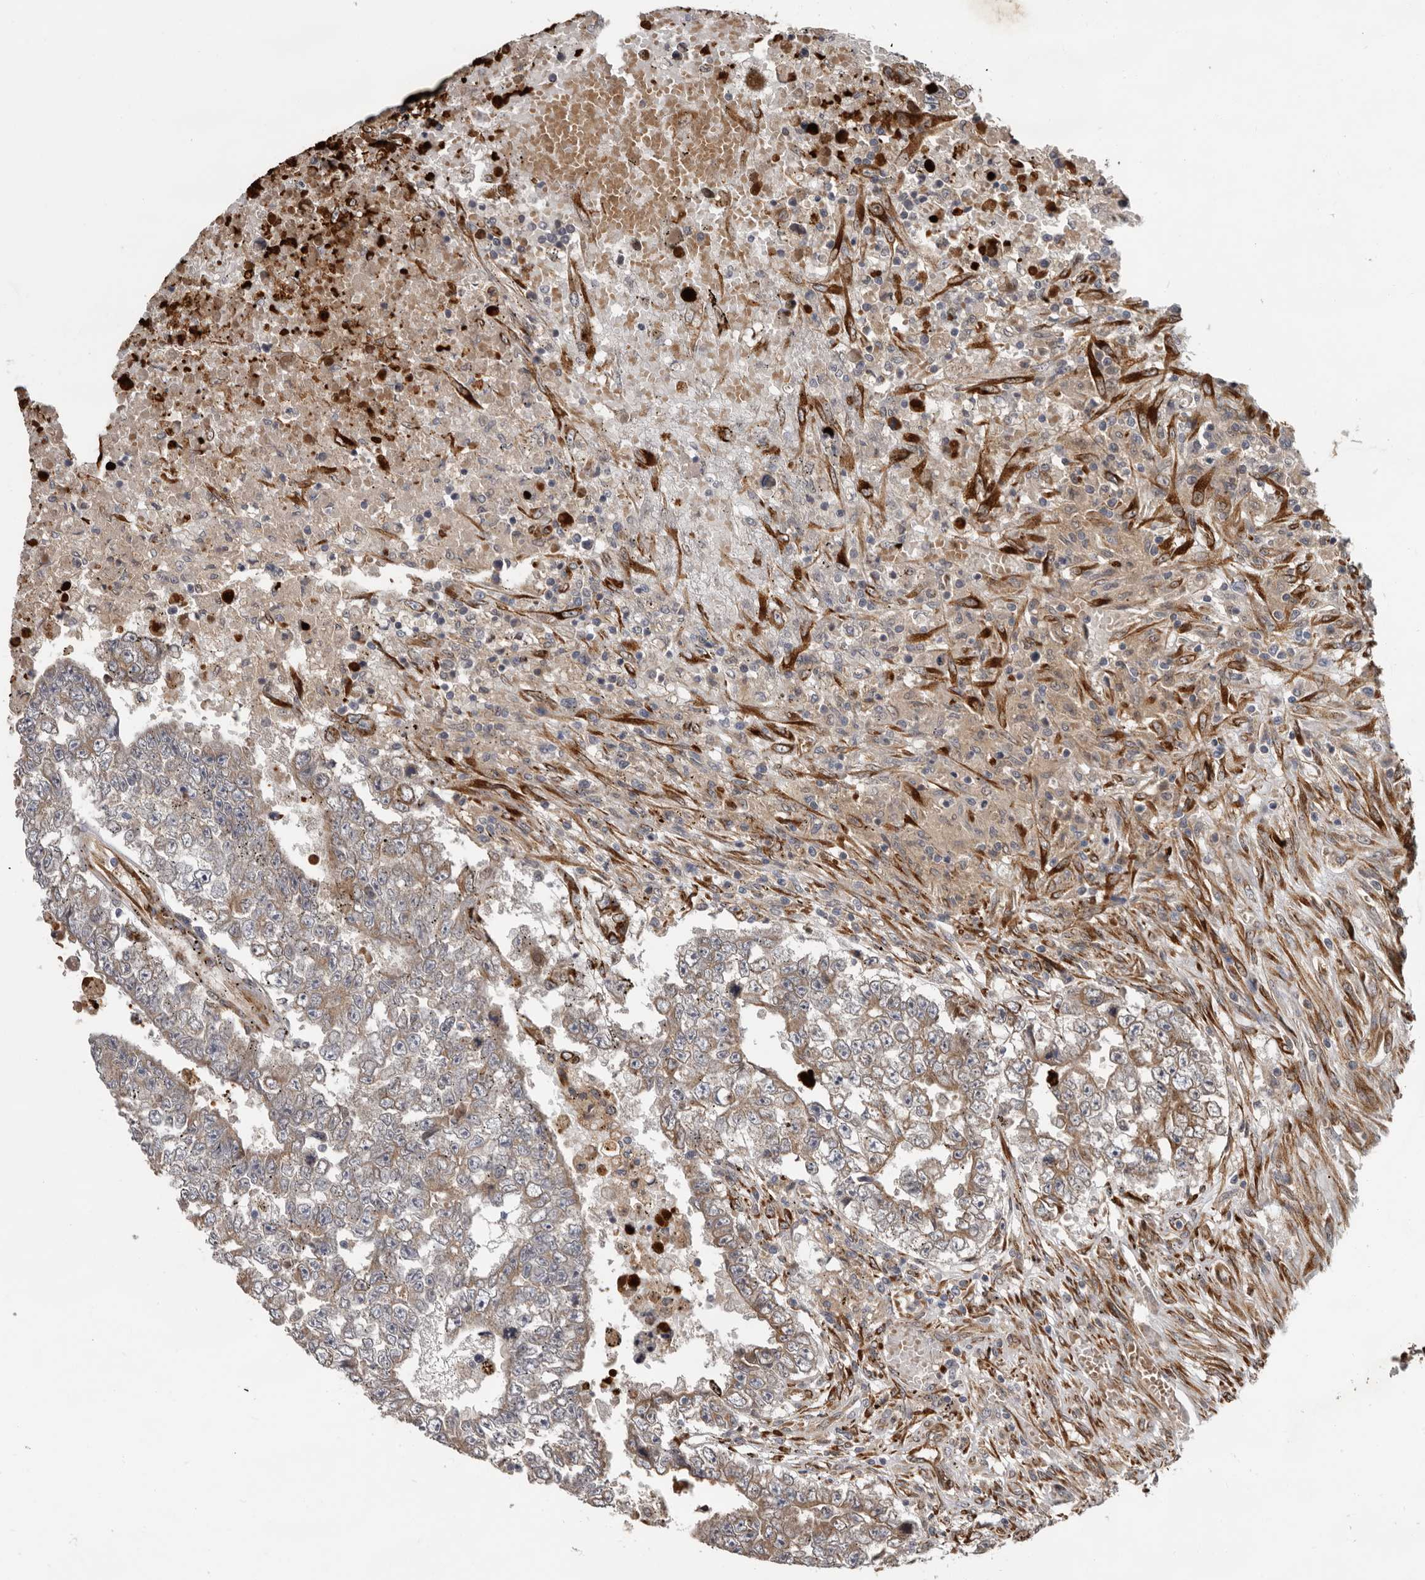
{"staining": {"intensity": "weak", "quantity": ">75%", "location": "cytoplasmic/membranous"}, "tissue": "testis cancer", "cell_type": "Tumor cells", "image_type": "cancer", "snomed": [{"axis": "morphology", "description": "Carcinoma, Embryonal, NOS"}, {"axis": "topography", "description": "Testis"}], "caption": "Protein staining displays weak cytoplasmic/membranous expression in about >75% of tumor cells in testis cancer (embryonal carcinoma).", "gene": "MTF1", "patient": {"sex": "male", "age": 25}}